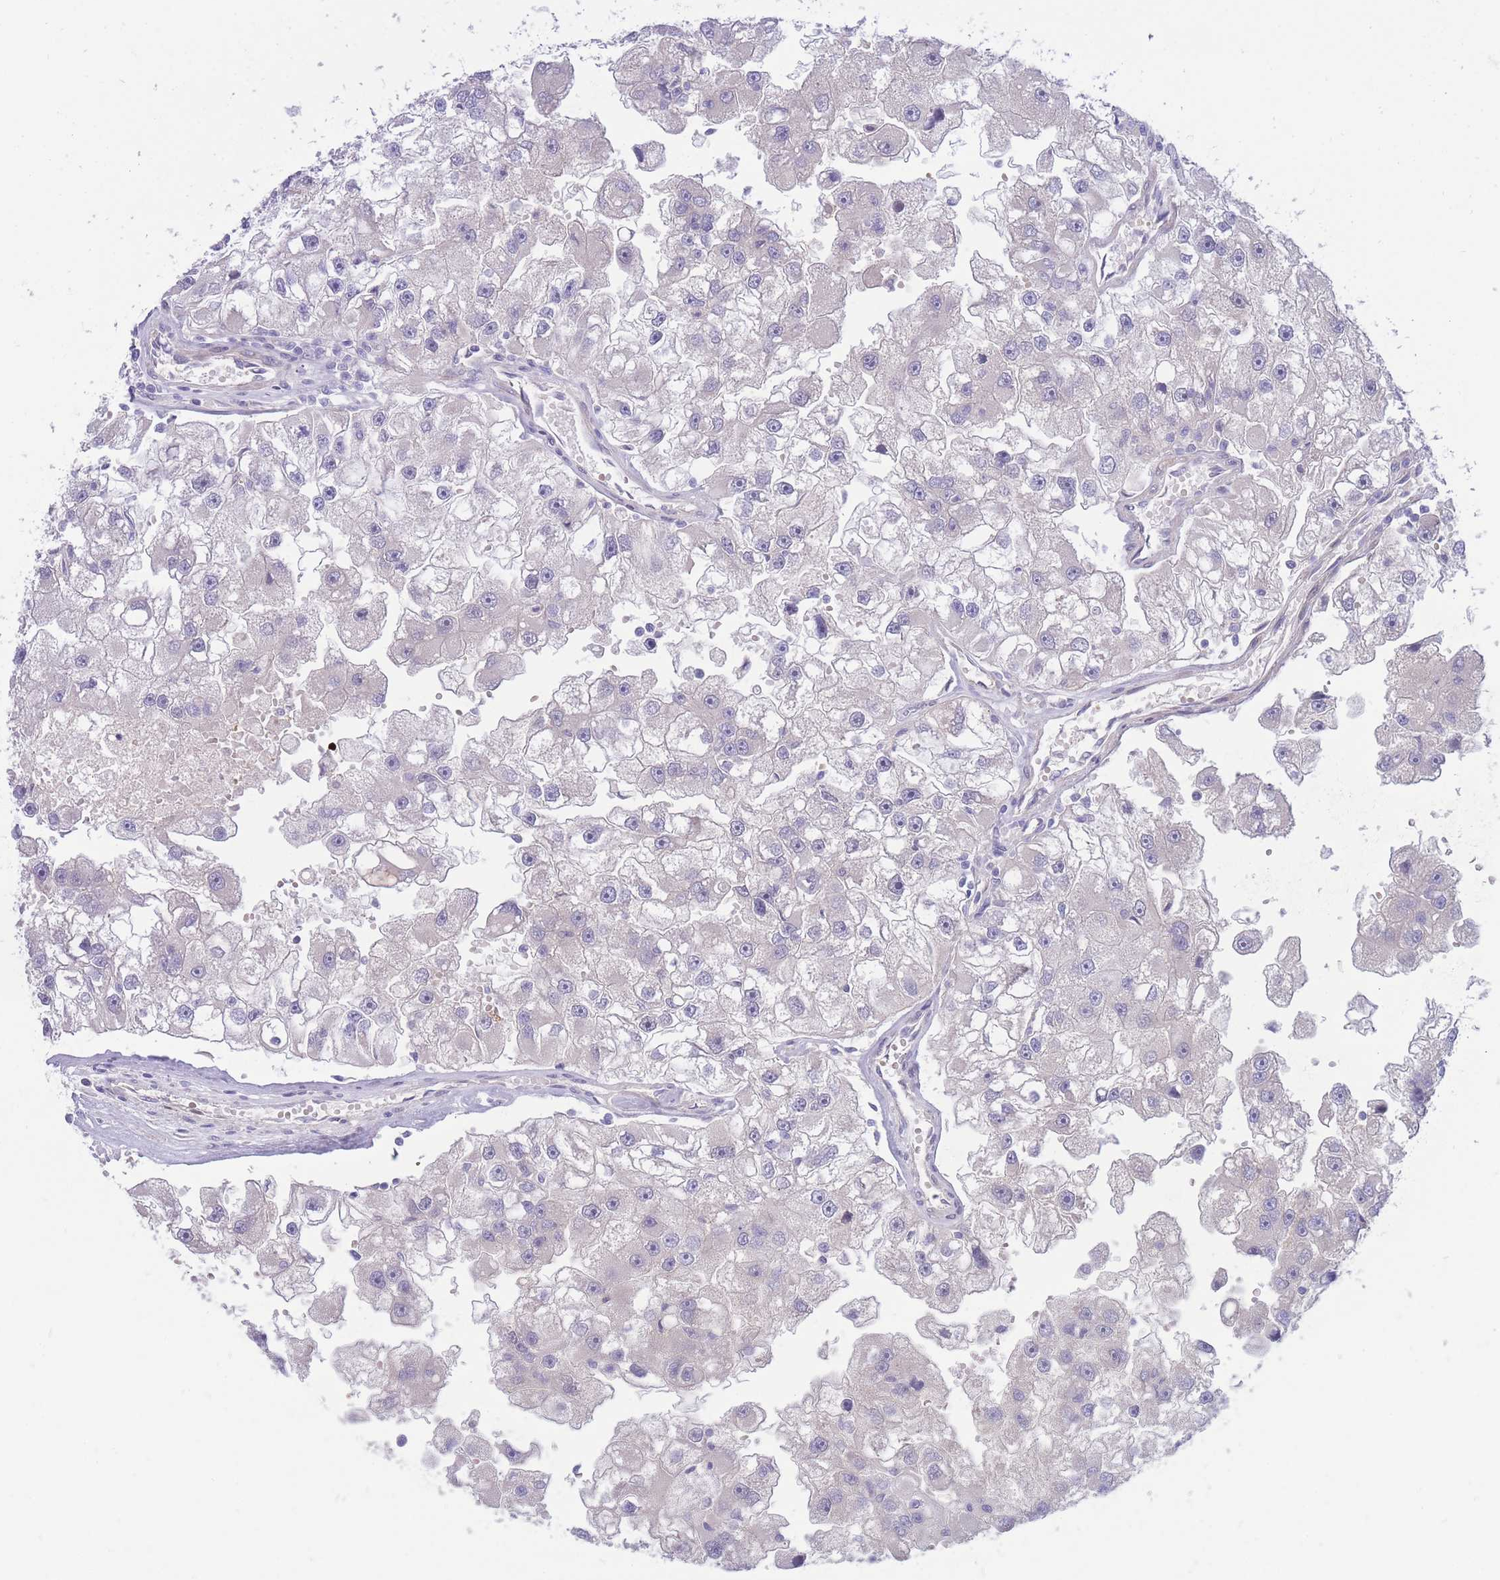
{"staining": {"intensity": "negative", "quantity": "none", "location": "none"}, "tissue": "renal cancer", "cell_type": "Tumor cells", "image_type": "cancer", "snomed": [{"axis": "morphology", "description": "Adenocarcinoma, NOS"}, {"axis": "topography", "description": "Kidney"}], "caption": "High magnification brightfield microscopy of renal adenocarcinoma stained with DAB (brown) and counterstained with hematoxylin (blue): tumor cells show no significant expression. (DAB IHC with hematoxylin counter stain).", "gene": "APOL4", "patient": {"sex": "male", "age": 63}}